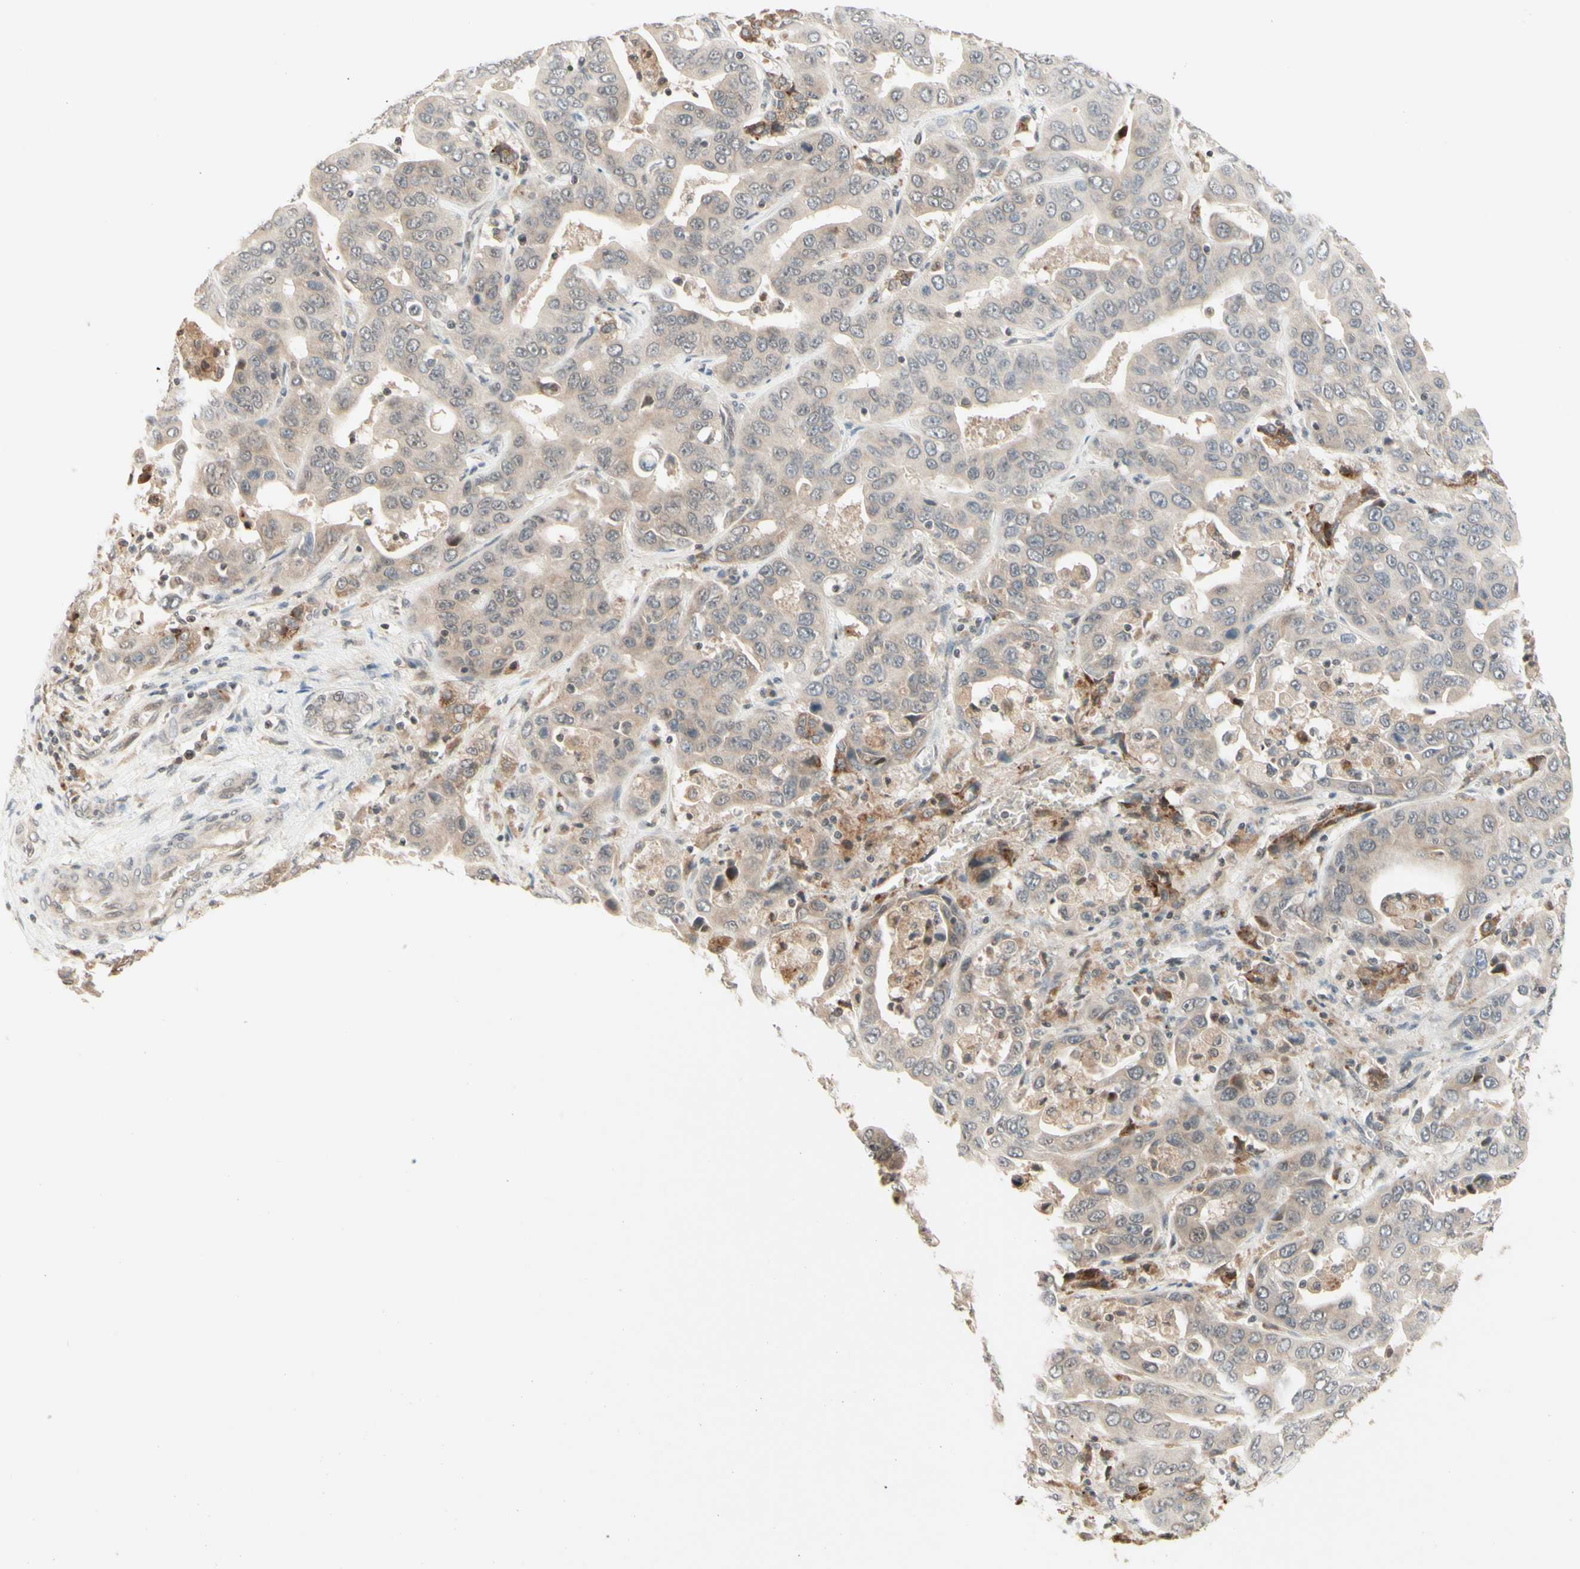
{"staining": {"intensity": "weak", "quantity": ">75%", "location": "cytoplasmic/membranous"}, "tissue": "liver cancer", "cell_type": "Tumor cells", "image_type": "cancer", "snomed": [{"axis": "morphology", "description": "Cholangiocarcinoma"}, {"axis": "topography", "description": "Liver"}], "caption": "Protein staining by immunohistochemistry (IHC) exhibits weak cytoplasmic/membranous staining in about >75% of tumor cells in liver cholangiocarcinoma.", "gene": "ZW10", "patient": {"sex": "female", "age": 52}}